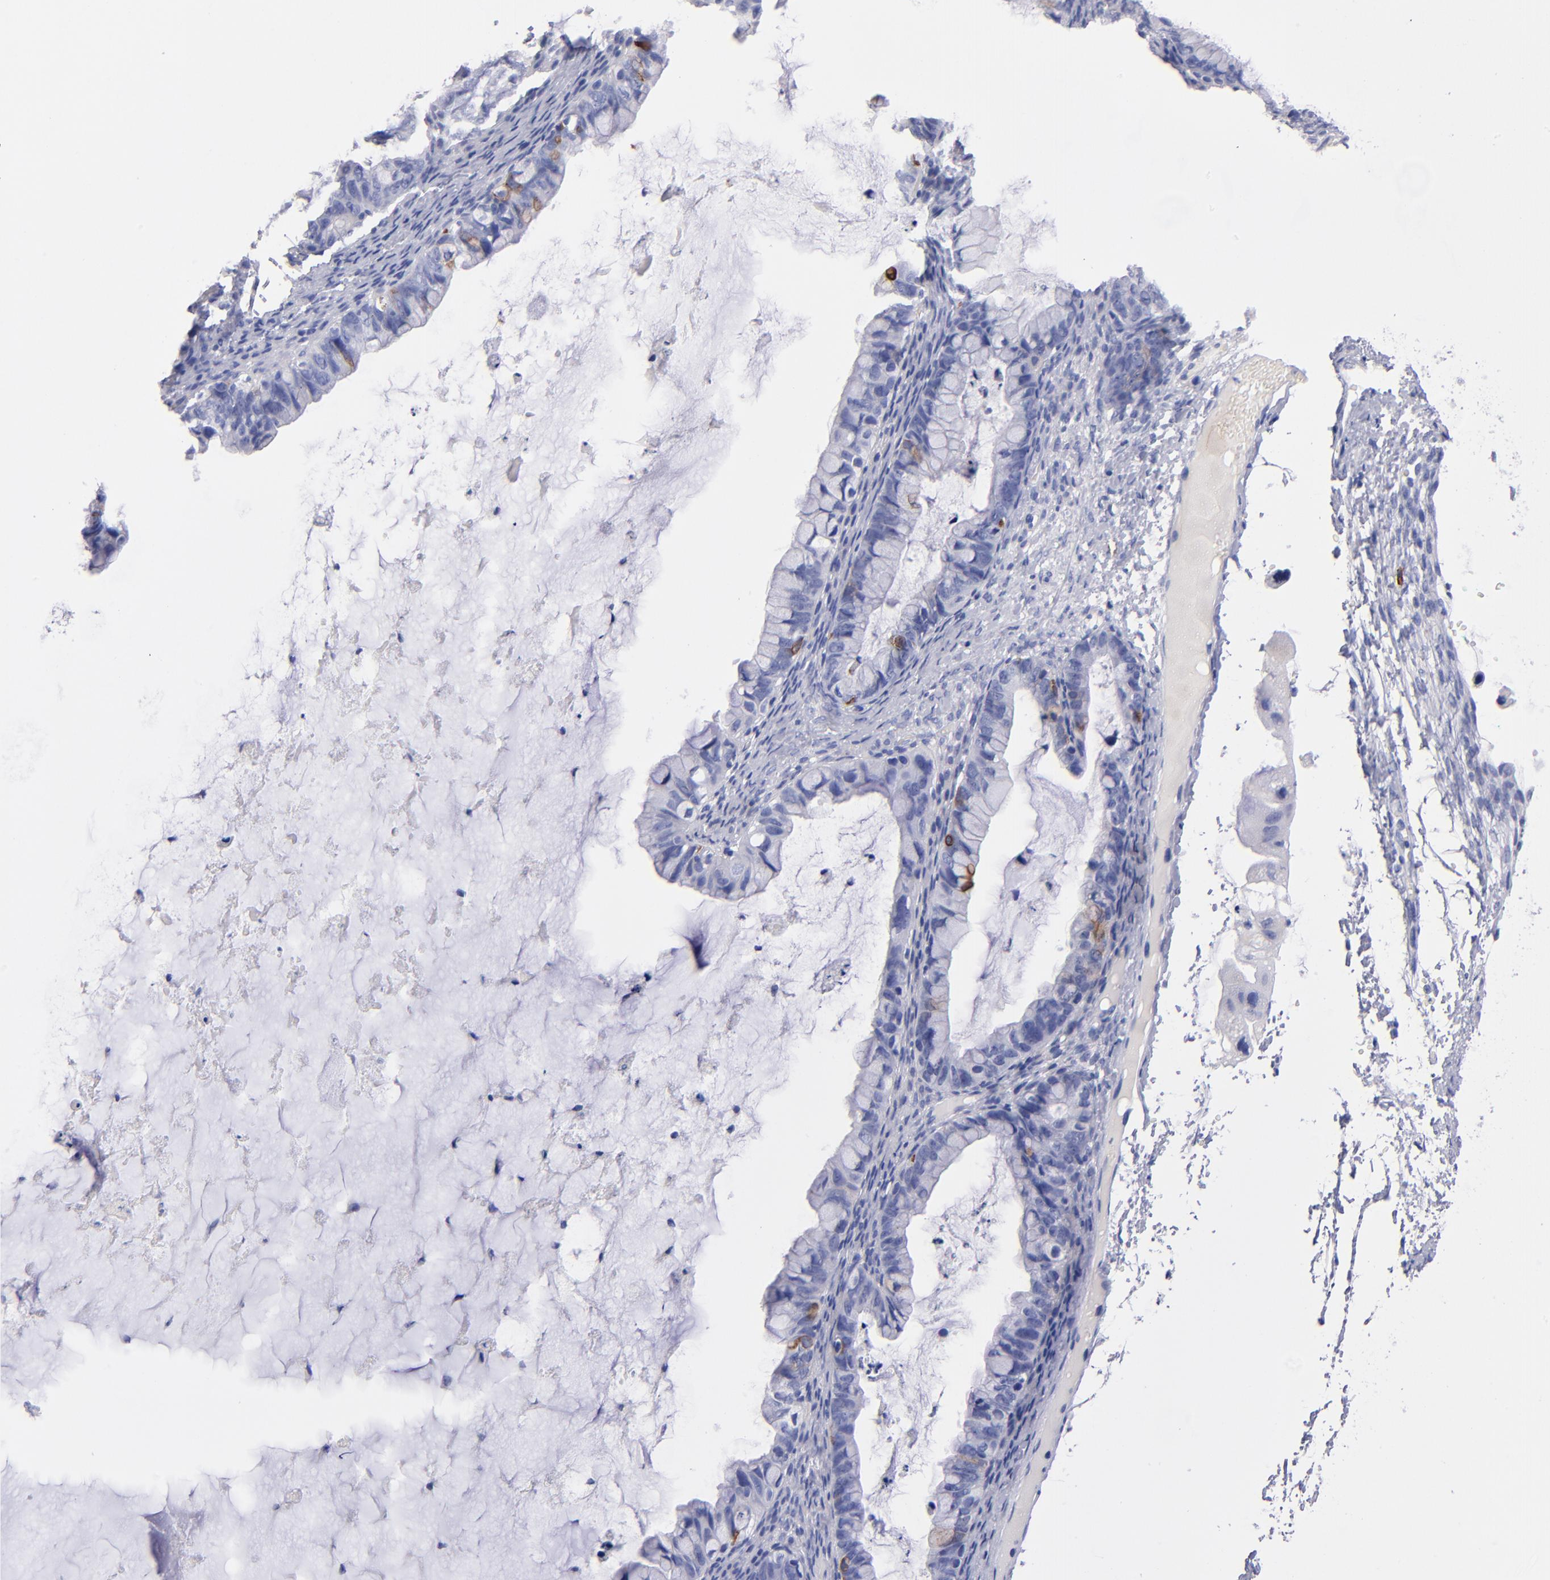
{"staining": {"intensity": "moderate", "quantity": "<25%", "location": "cytoplasmic/membranous"}, "tissue": "ovarian cancer", "cell_type": "Tumor cells", "image_type": "cancer", "snomed": [{"axis": "morphology", "description": "Cystadenocarcinoma, mucinous, NOS"}, {"axis": "topography", "description": "Ovary"}], "caption": "A histopathology image of ovarian cancer stained for a protein exhibits moderate cytoplasmic/membranous brown staining in tumor cells.", "gene": "KIT", "patient": {"sex": "female", "age": 36}}